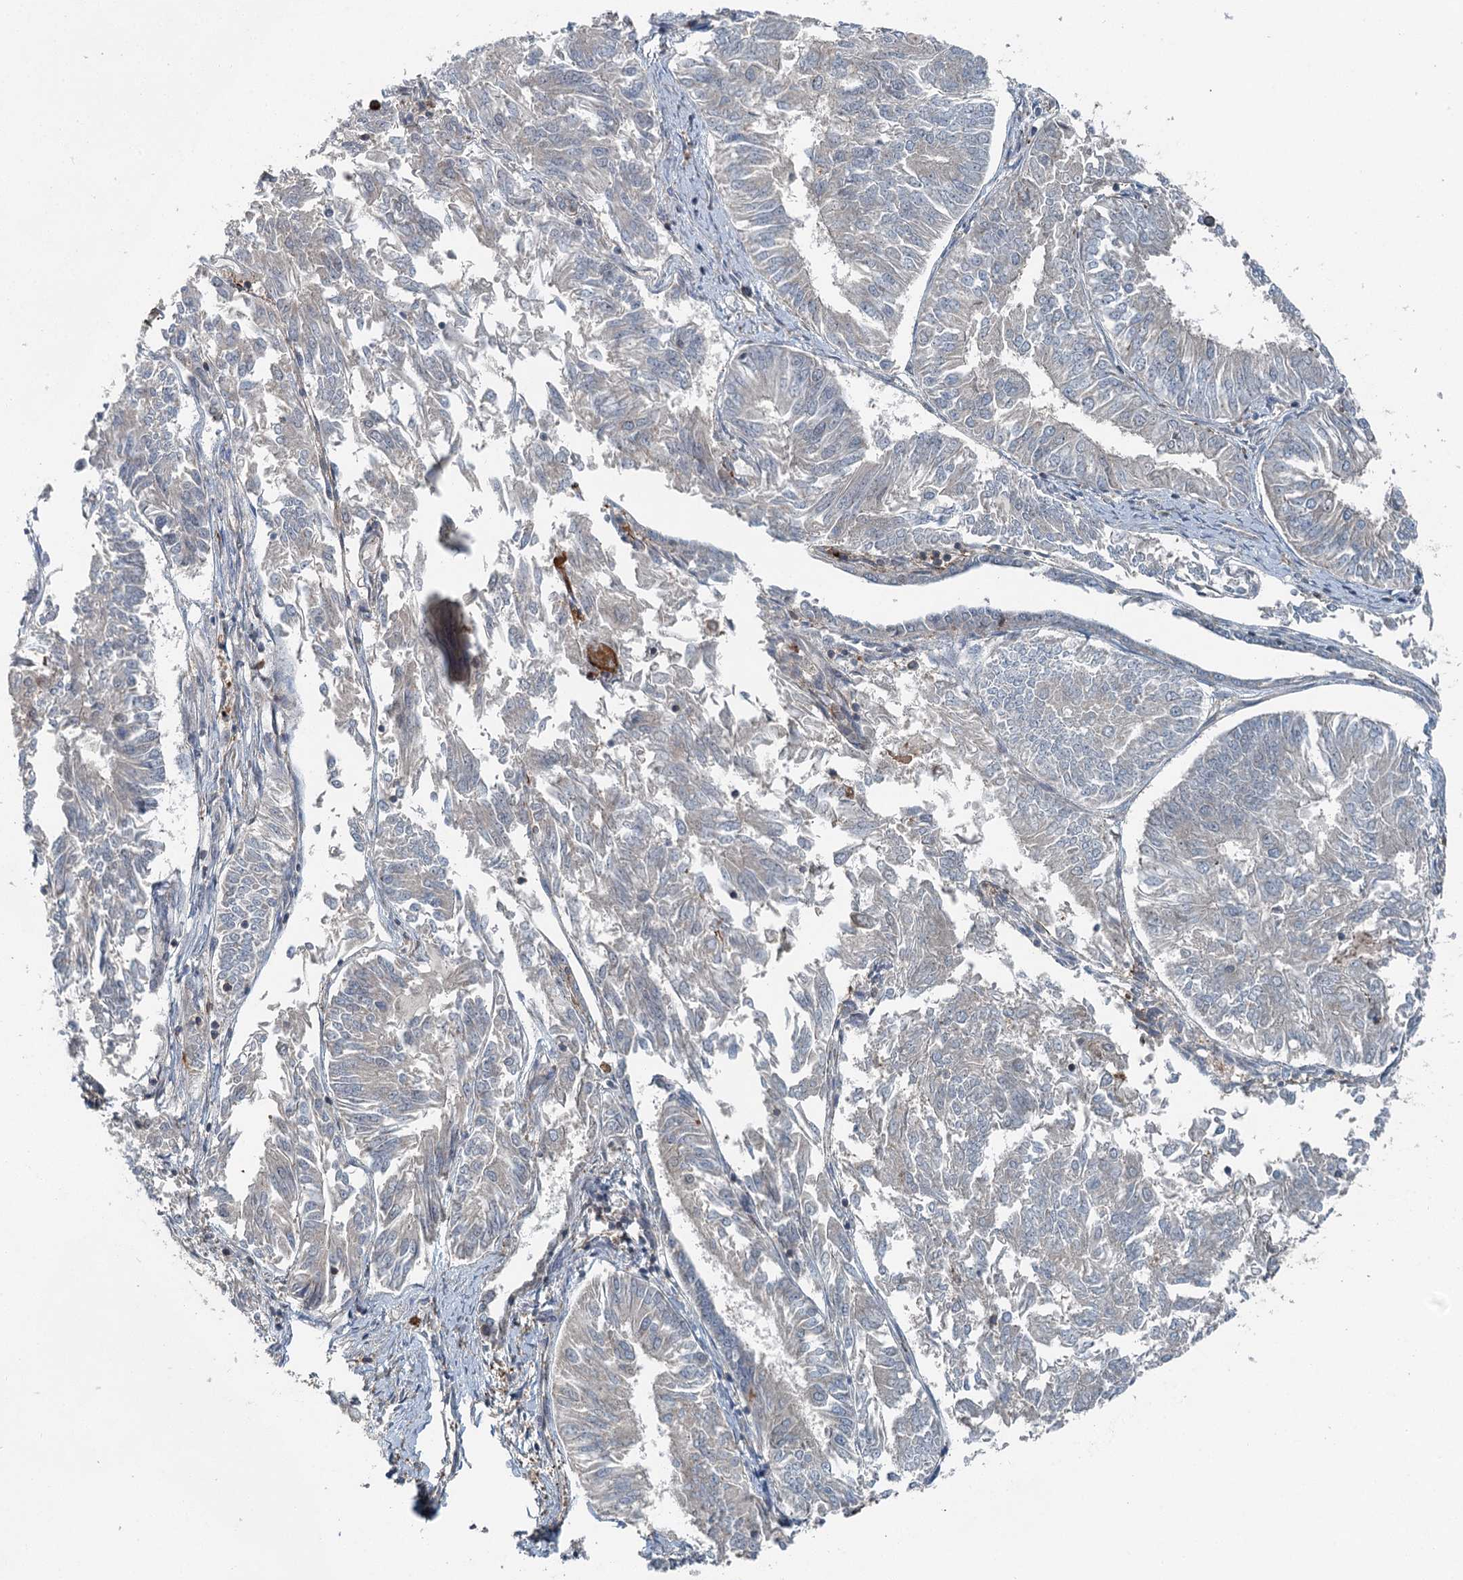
{"staining": {"intensity": "negative", "quantity": "none", "location": "none"}, "tissue": "endometrial cancer", "cell_type": "Tumor cells", "image_type": "cancer", "snomed": [{"axis": "morphology", "description": "Adenocarcinoma, NOS"}, {"axis": "topography", "description": "Endometrium"}], "caption": "A micrograph of human endometrial adenocarcinoma is negative for staining in tumor cells.", "gene": "SKIC3", "patient": {"sex": "female", "age": 58}}